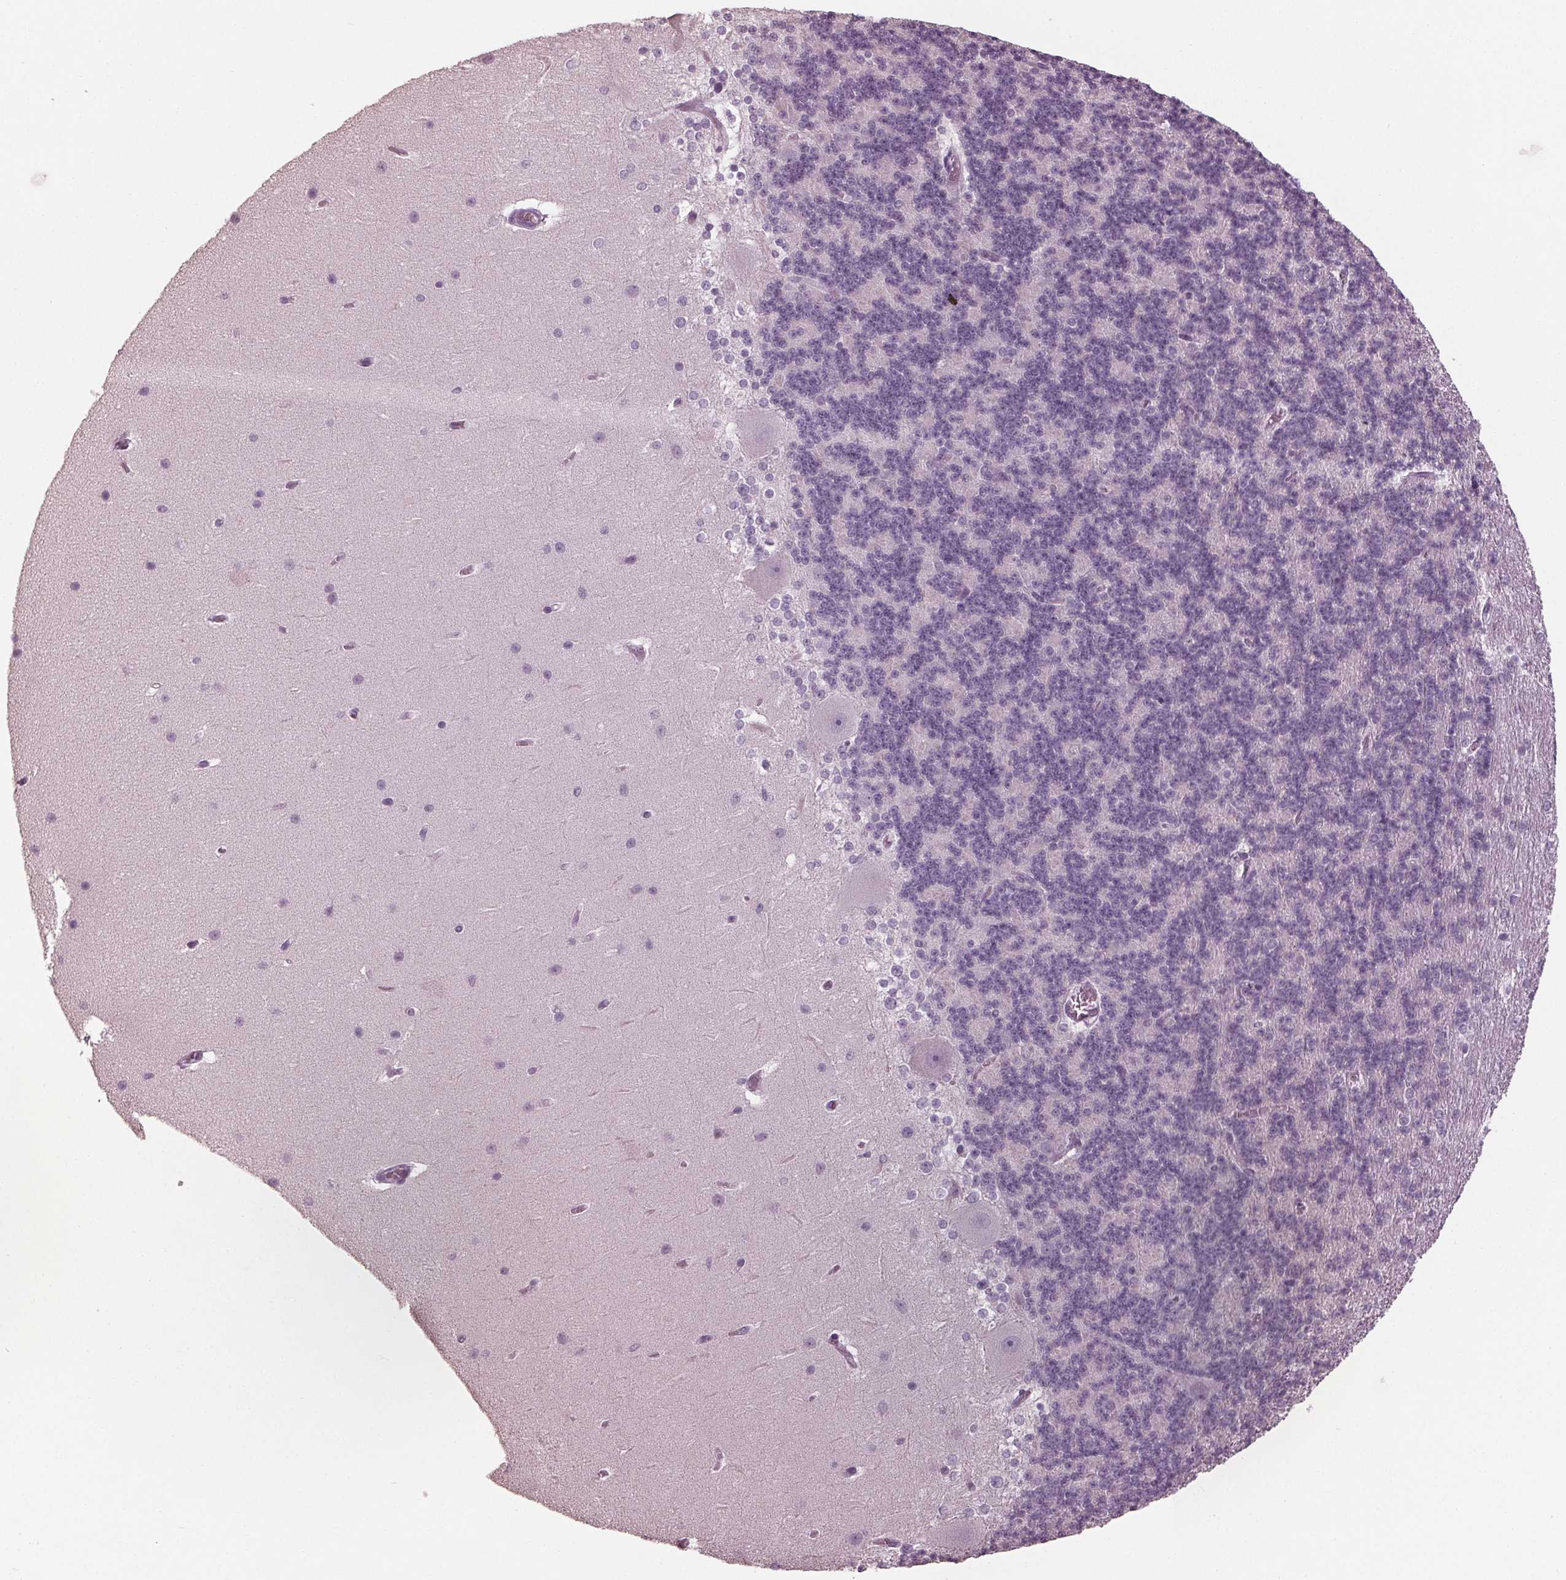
{"staining": {"intensity": "negative", "quantity": "none", "location": "none"}, "tissue": "cerebellum", "cell_type": "Cells in granular layer", "image_type": "normal", "snomed": [{"axis": "morphology", "description": "Normal tissue, NOS"}, {"axis": "topography", "description": "Cerebellum"}], "caption": "A high-resolution image shows IHC staining of benign cerebellum, which shows no significant positivity in cells in granular layer.", "gene": "TNNC2", "patient": {"sex": "female", "age": 19}}